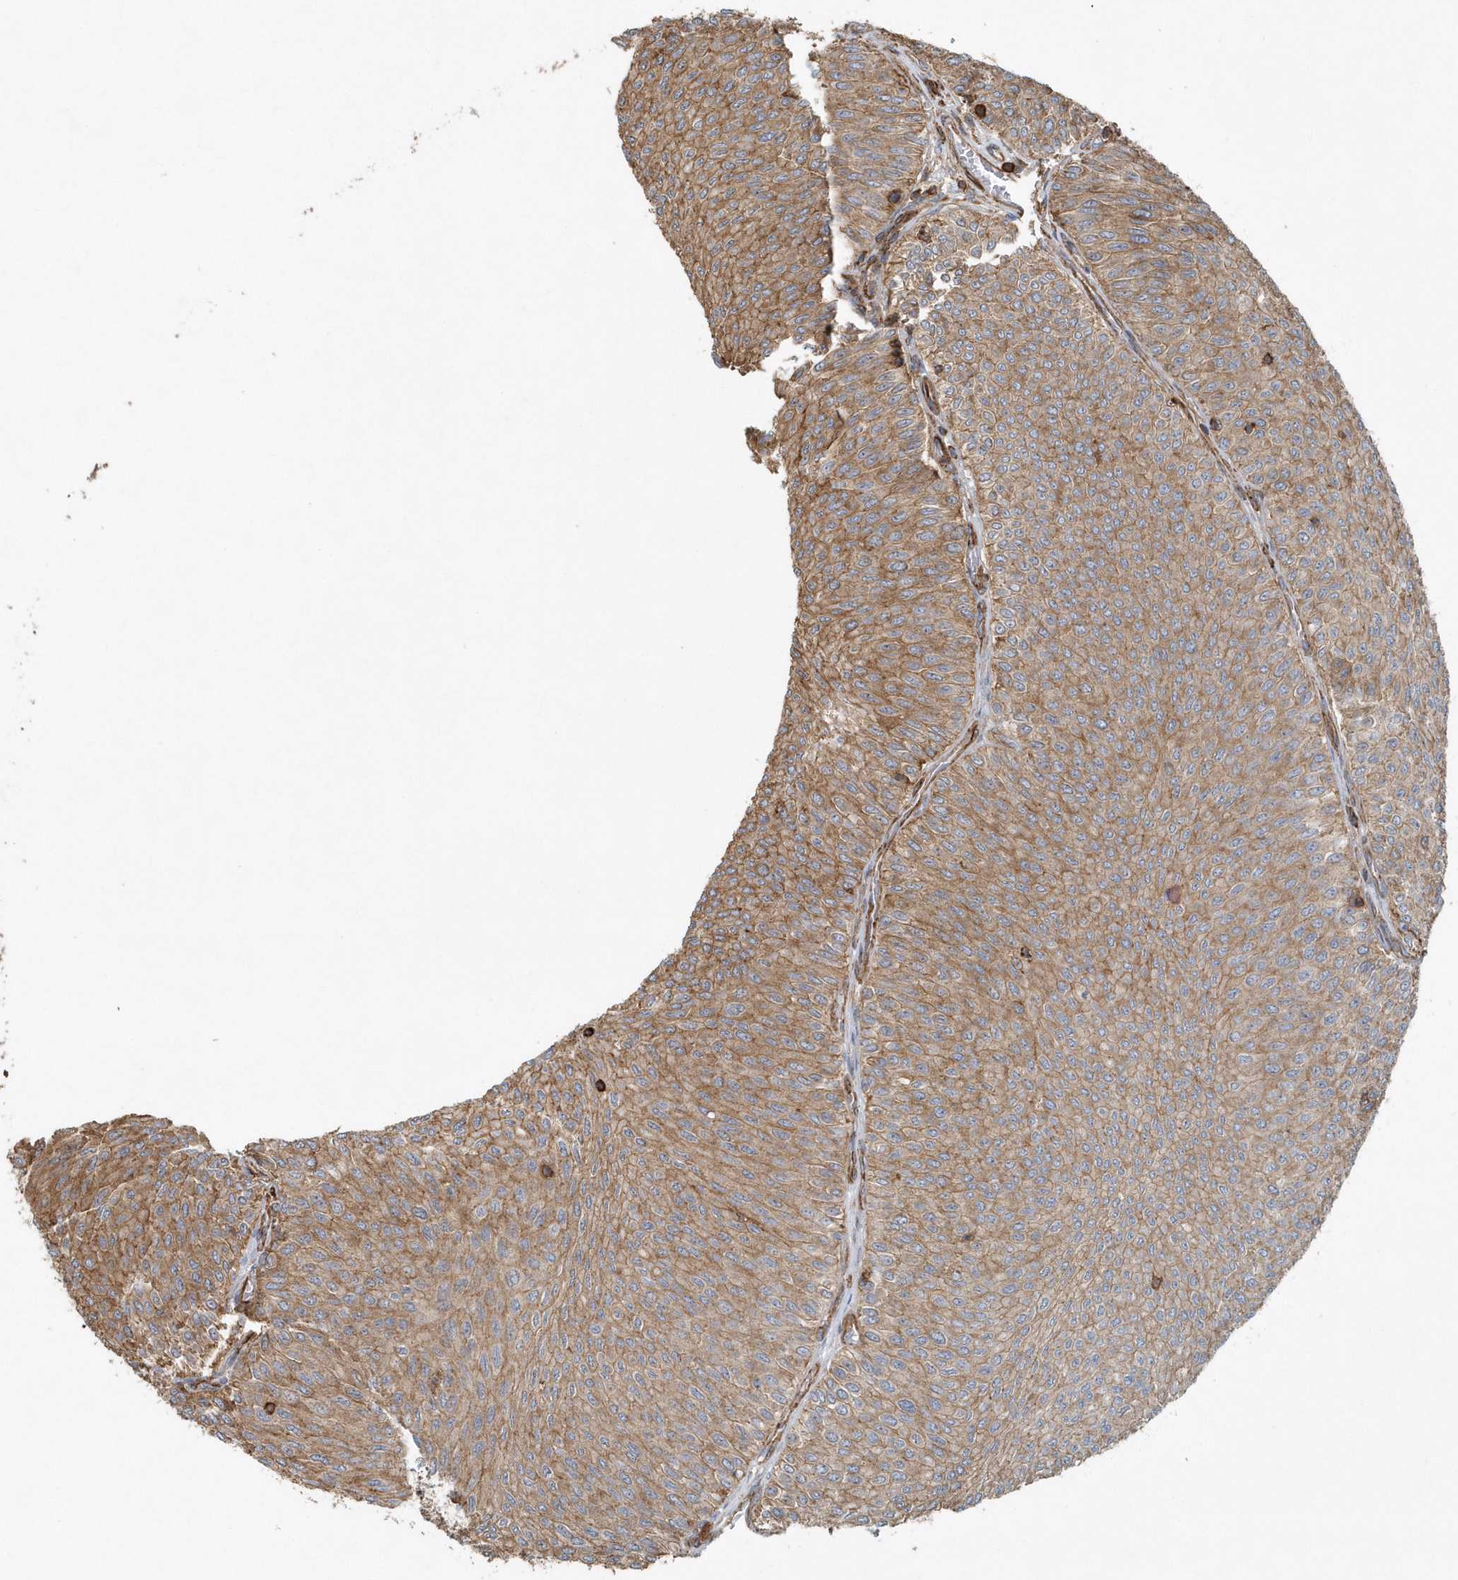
{"staining": {"intensity": "moderate", "quantity": ">75%", "location": "cytoplasmic/membranous"}, "tissue": "urothelial cancer", "cell_type": "Tumor cells", "image_type": "cancer", "snomed": [{"axis": "morphology", "description": "Urothelial carcinoma, Low grade"}, {"axis": "topography", "description": "Urinary bladder"}], "caption": "This micrograph demonstrates urothelial cancer stained with immunohistochemistry (IHC) to label a protein in brown. The cytoplasmic/membranous of tumor cells show moderate positivity for the protein. Nuclei are counter-stained blue.", "gene": "MMUT", "patient": {"sex": "male", "age": 78}}